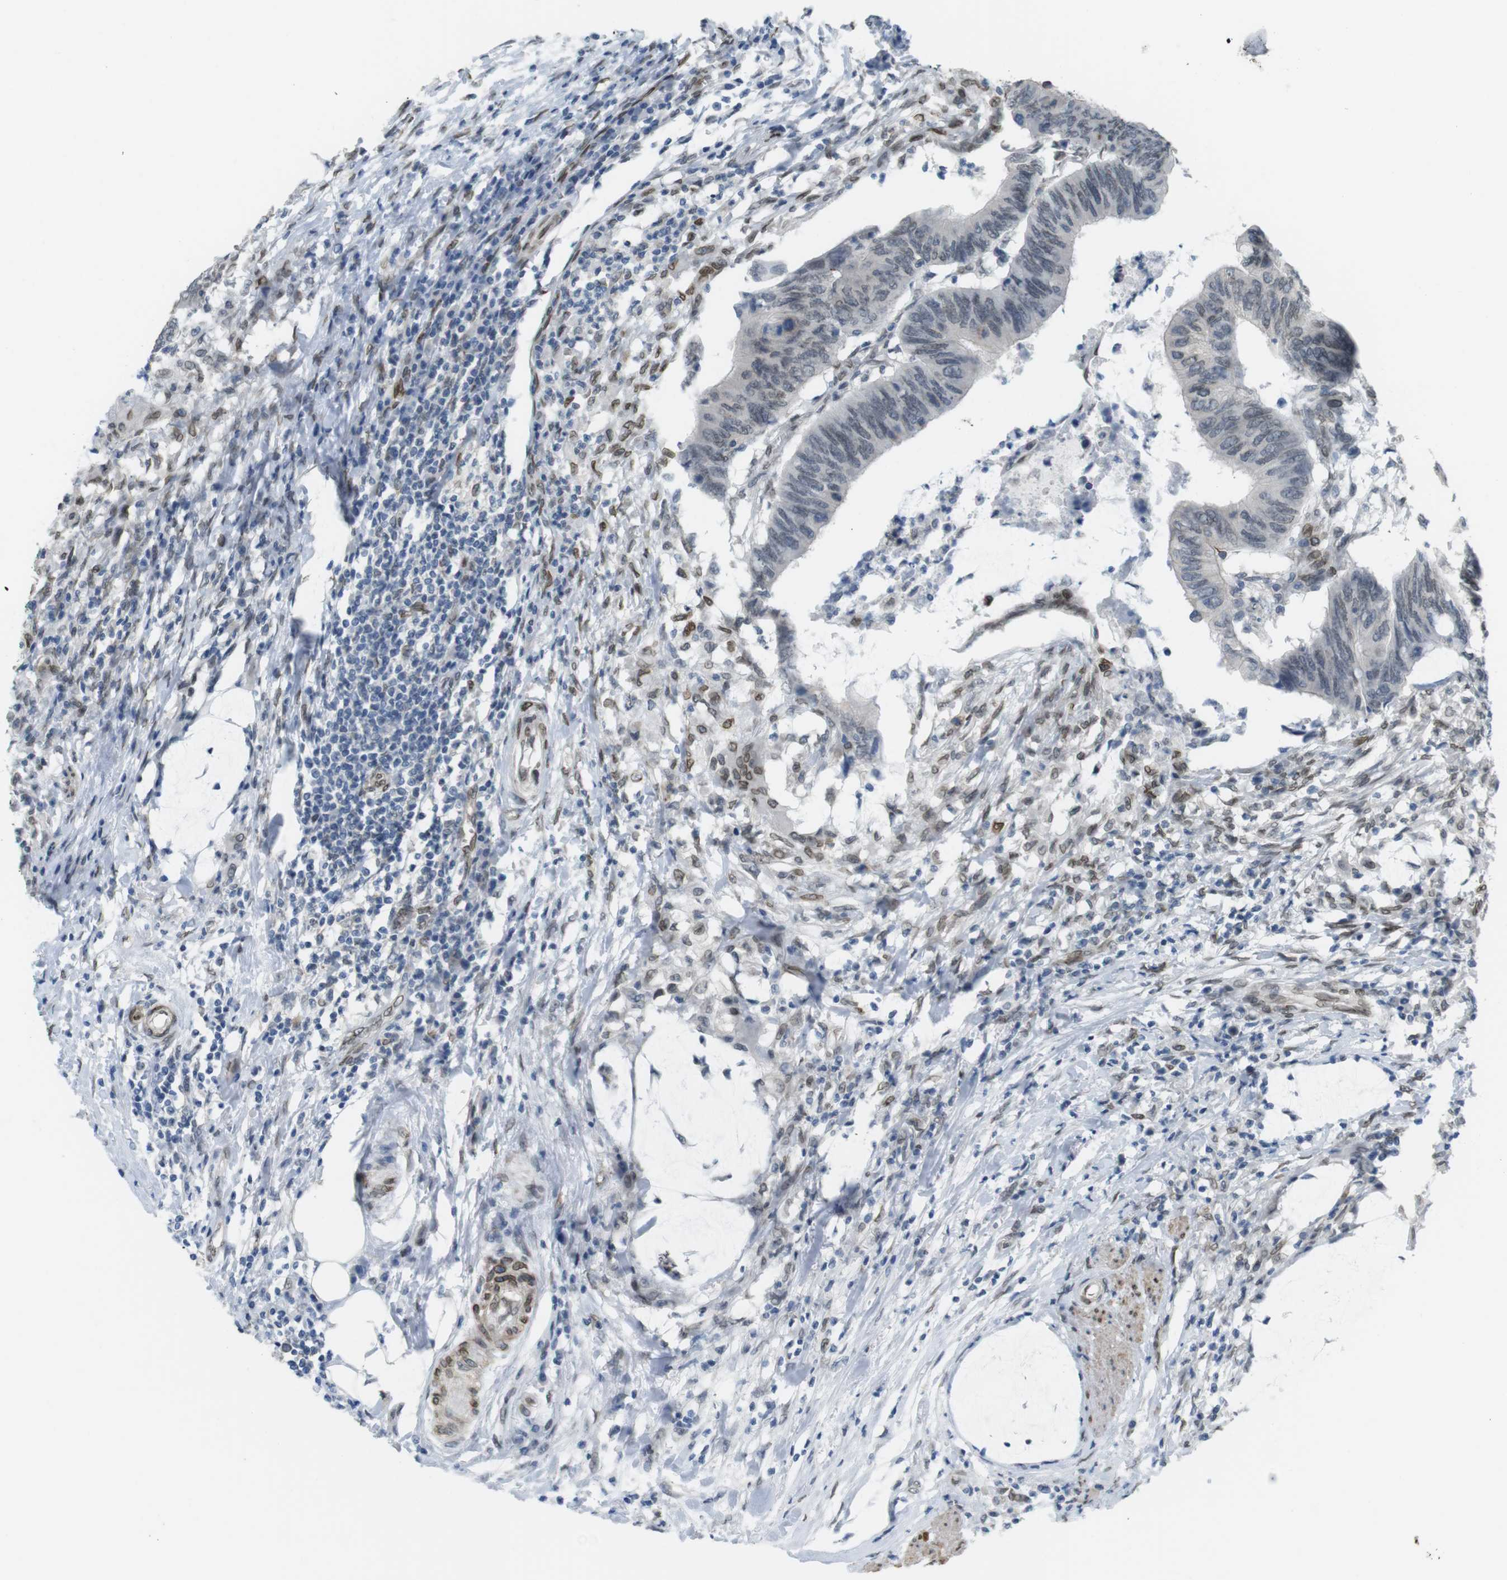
{"staining": {"intensity": "weak", "quantity": "<25%", "location": "nuclear"}, "tissue": "colorectal cancer", "cell_type": "Tumor cells", "image_type": "cancer", "snomed": [{"axis": "morphology", "description": "Normal tissue, NOS"}, {"axis": "morphology", "description": "Adenocarcinoma, NOS"}, {"axis": "topography", "description": "Rectum"}, {"axis": "topography", "description": "Peripheral nerve tissue"}], "caption": "IHC image of neoplastic tissue: human colorectal cancer stained with DAB shows no significant protein staining in tumor cells. (Brightfield microscopy of DAB (3,3'-diaminobenzidine) IHC at high magnification).", "gene": "ARL6IP6", "patient": {"sex": "male", "age": 92}}